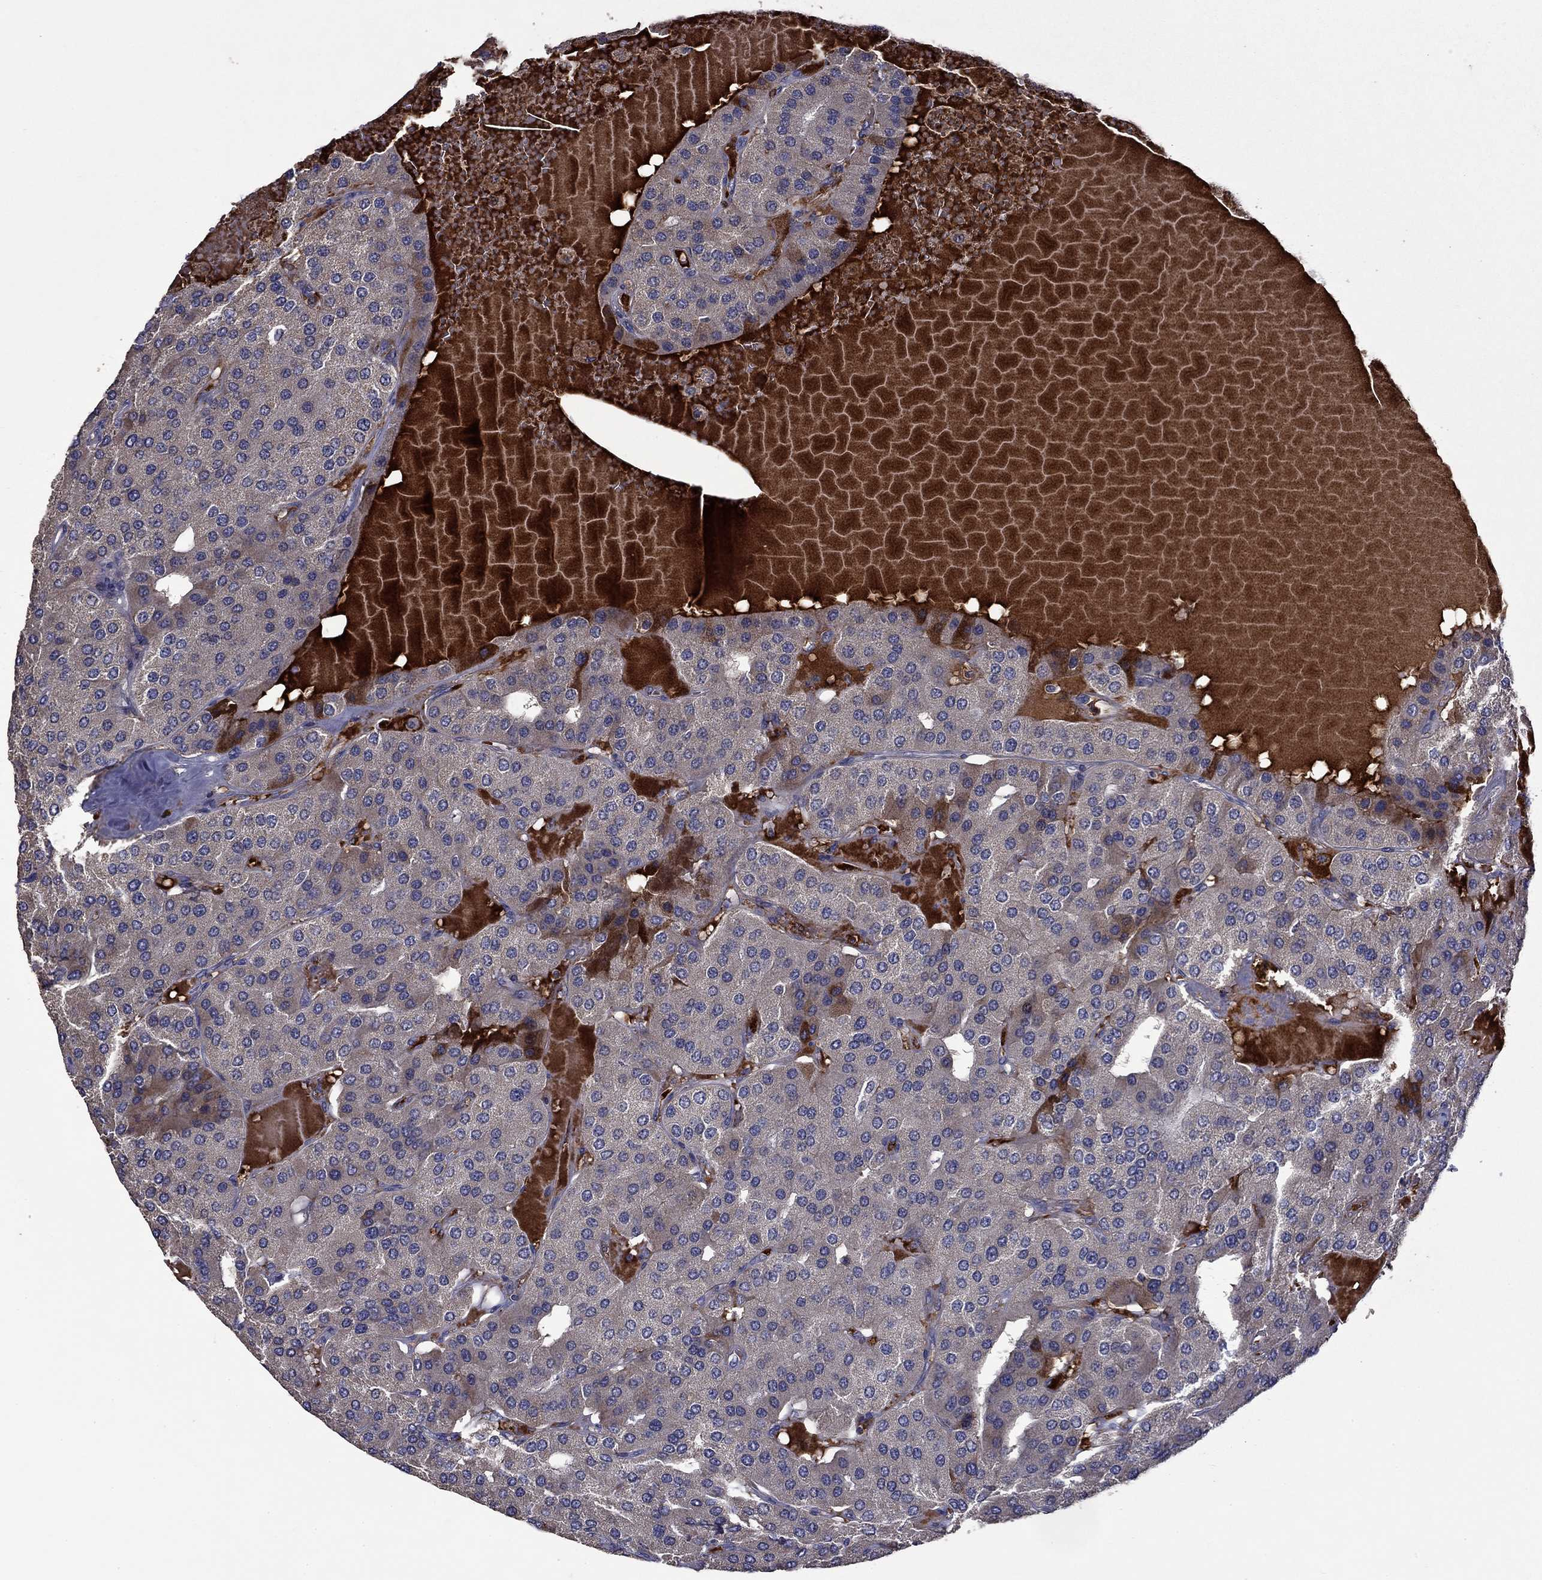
{"staining": {"intensity": "negative", "quantity": "none", "location": "none"}, "tissue": "parathyroid gland", "cell_type": "Glandular cells", "image_type": "normal", "snomed": [{"axis": "morphology", "description": "Normal tissue, NOS"}, {"axis": "morphology", "description": "Adenoma, NOS"}, {"axis": "topography", "description": "Parathyroid gland"}], "caption": "Immunohistochemistry histopathology image of unremarkable parathyroid gland stained for a protein (brown), which displays no expression in glandular cells.", "gene": "SATB1", "patient": {"sex": "female", "age": 86}}